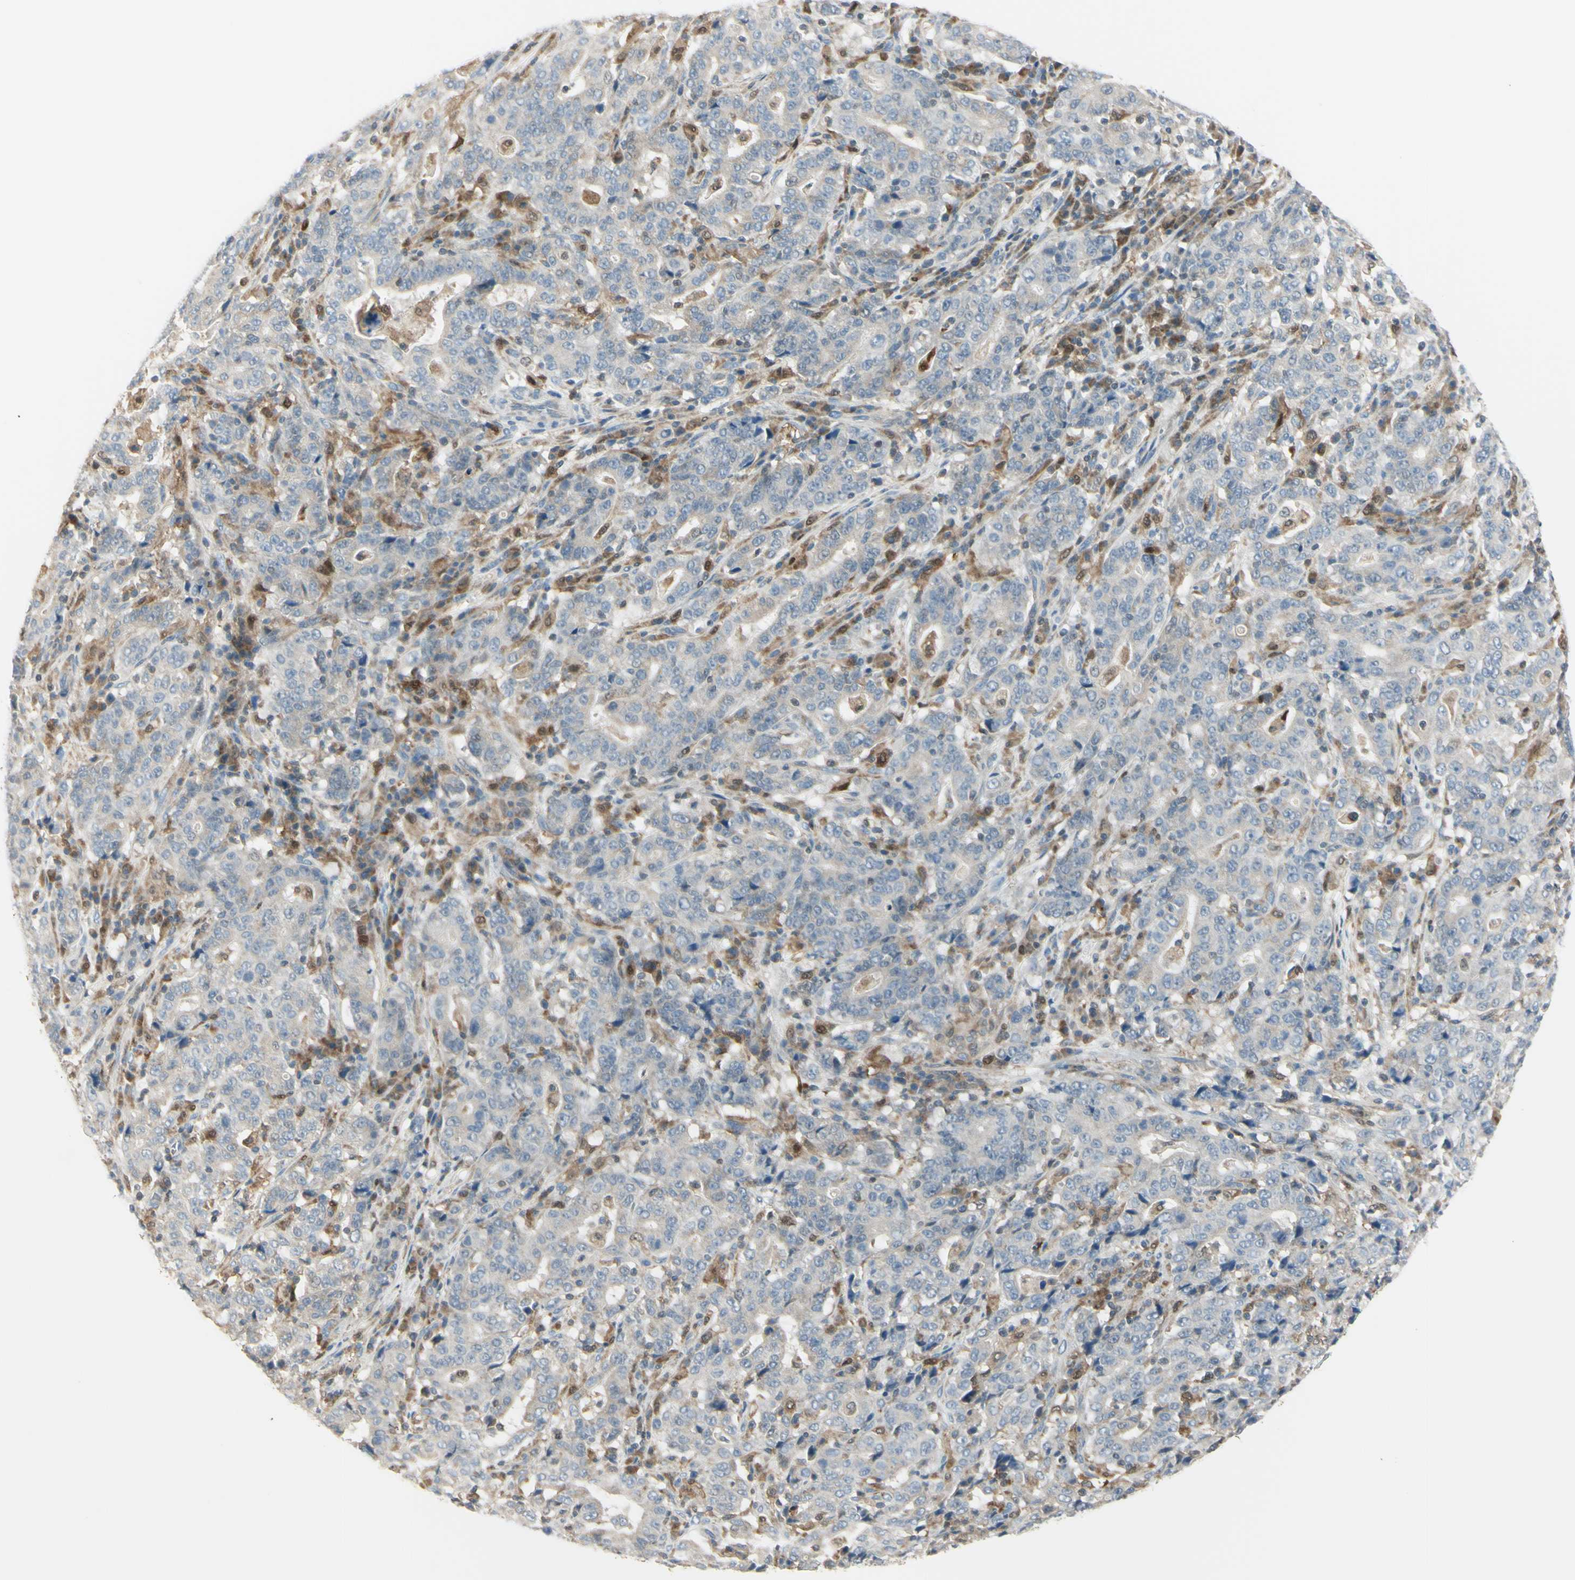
{"staining": {"intensity": "weak", "quantity": ">75%", "location": "cytoplasmic/membranous"}, "tissue": "stomach cancer", "cell_type": "Tumor cells", "image_type": "cancer", "snomed": [{"axis": "morphology", "description": "Normal tissue, NOS"}, {"axis": "morphology", "description": "Adenocarcinoma, NOS"}, {"axis": "topography", "description": "Stomach, upper"}, {"axis": "topography", "description": "Stomach"}], "caption": "This photomicrograph shows immunohistochemistry staining of stomach adenocarcinoma, with low weak cytoplasmic/membranous positivity in approximately >75% of tumor cells.", "gene": "CYRIB", "patient": {"sex": "male", "age": 59}}